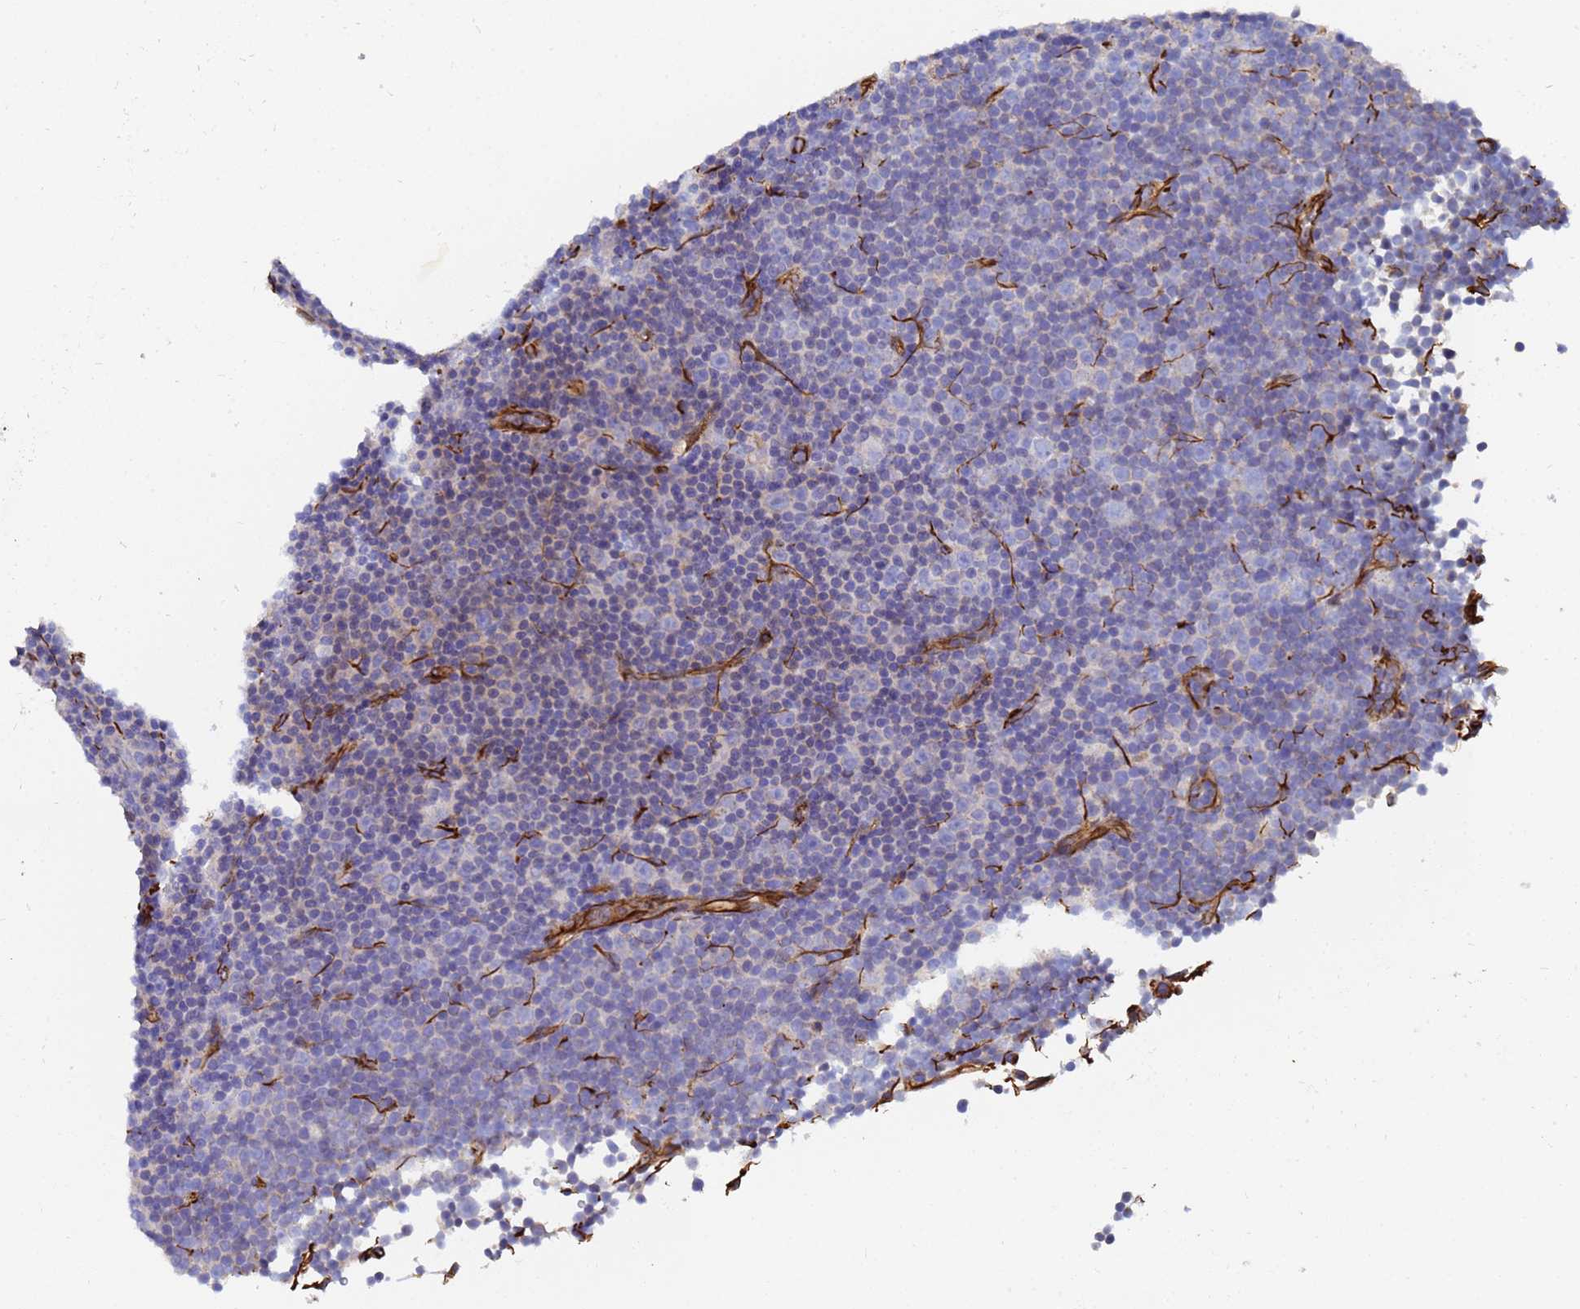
{"staining": {"intensity": "negative", "quantity": "none", "location": "none"}, "tissue": "lymphoma", "cell_type": "Tumor cells", "image_type": "cancer", "snomed": [{"axis": "morphology", "description": "Malignant lymphoma, non-Hodgkin's type, Low grade"}, {"axis": "topography", "description": "Lymph node"}], "caption": "Low-grade malignant lymphoma, non-Hodgkin's type stained for a protein using immunohistochemistry reveals no positivity tumor cells.", "gene": "SYT13", "patient": {"sex": "female", "age": 67}}